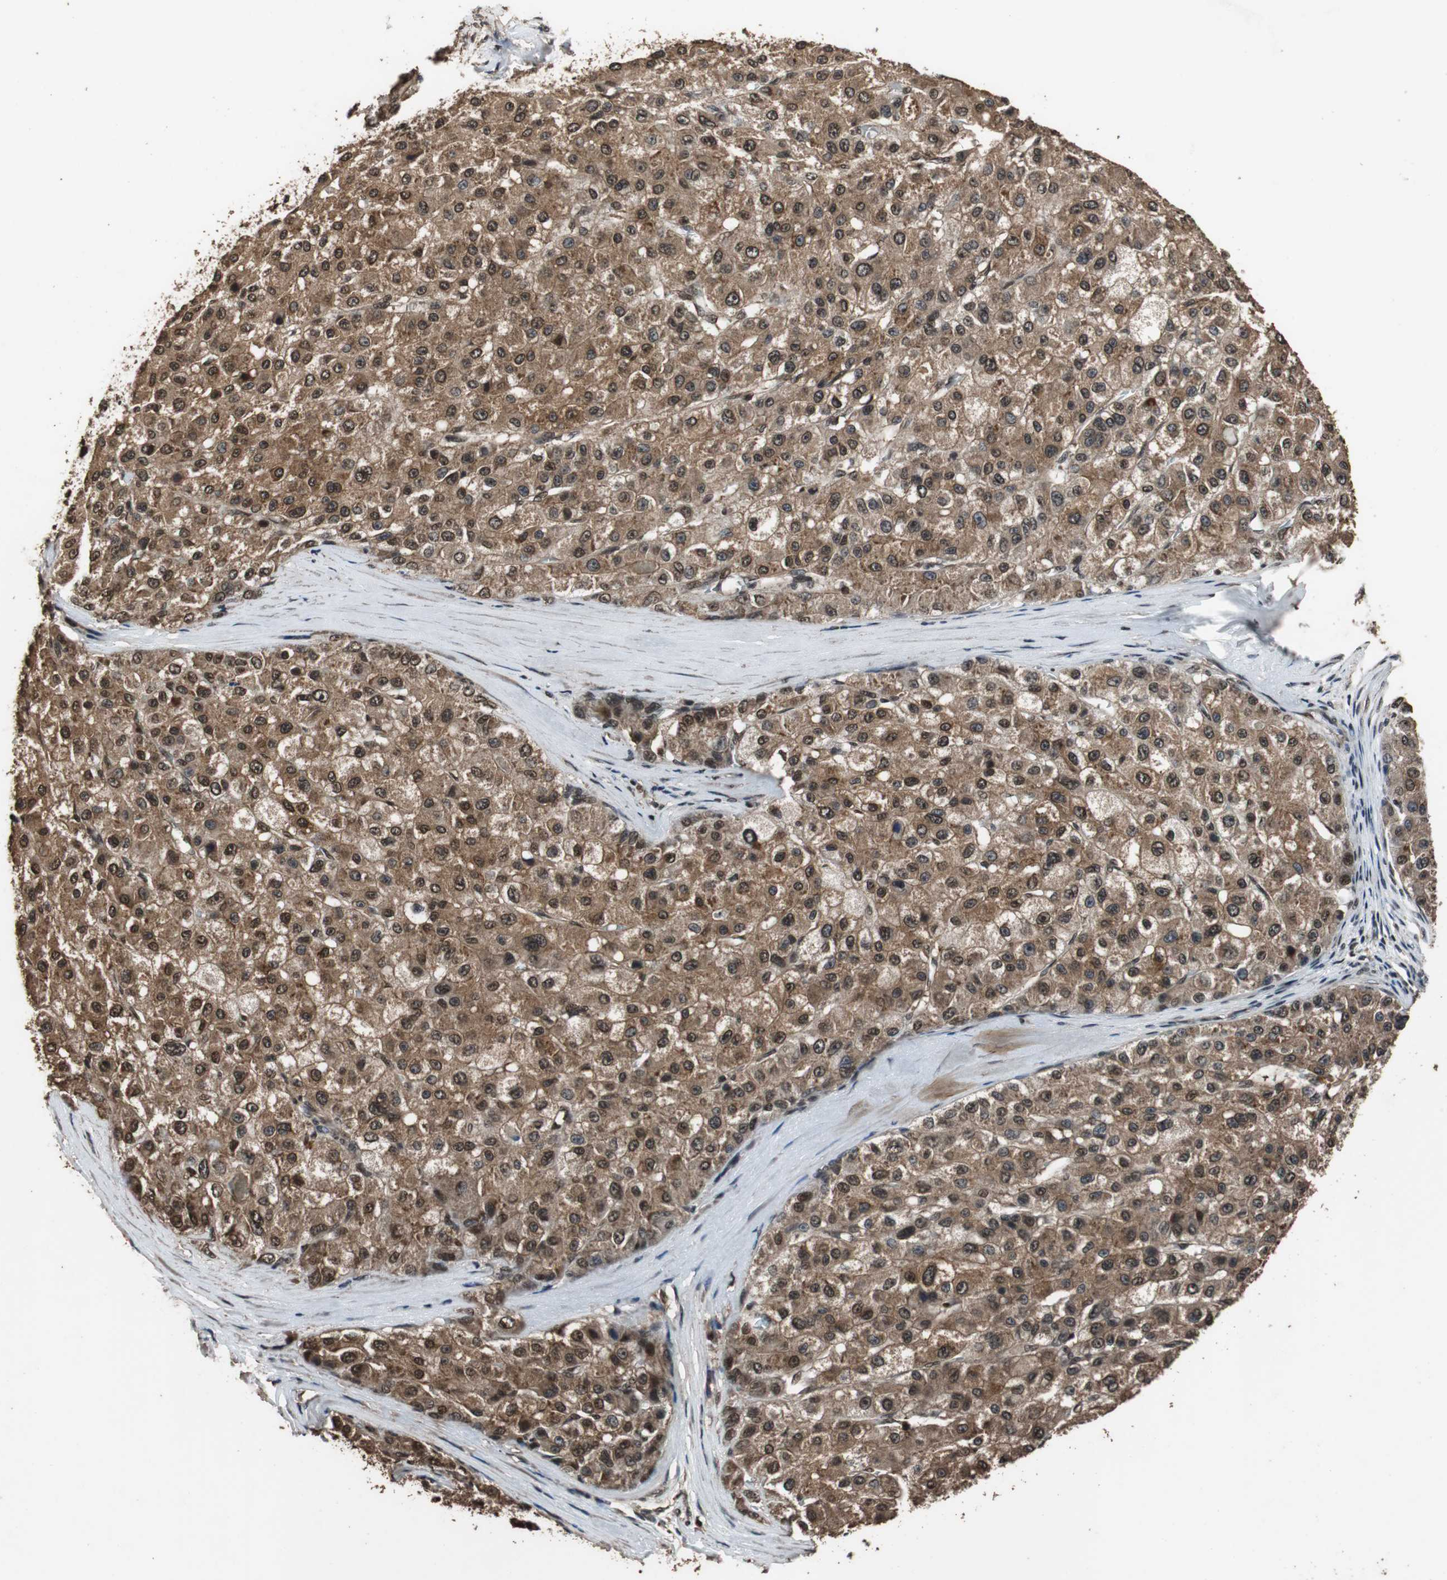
{"staining": {"intensity": "strong", "quantity": ">75%", "location": "cytoplasmic/membranous,nuclear"}, "tissue": "liver cancer", "cell_type": "Tumor cells", "image_type": "cancer", "snomed": [{"axis": "morphology", "description": "Carcinoma, Hepatocellular, NOS"}, {"axis": "topography", "description": "Liver"}], "caption": "Brown immunohistochemical staining in human liver hepatocellular carcinoma exhibits strong cytoplasmic/membranous and nuclear positivity in about >75% of tumor cells.", "gene": "ZNF18", "patient": {"sex": "male", "age": 80}}